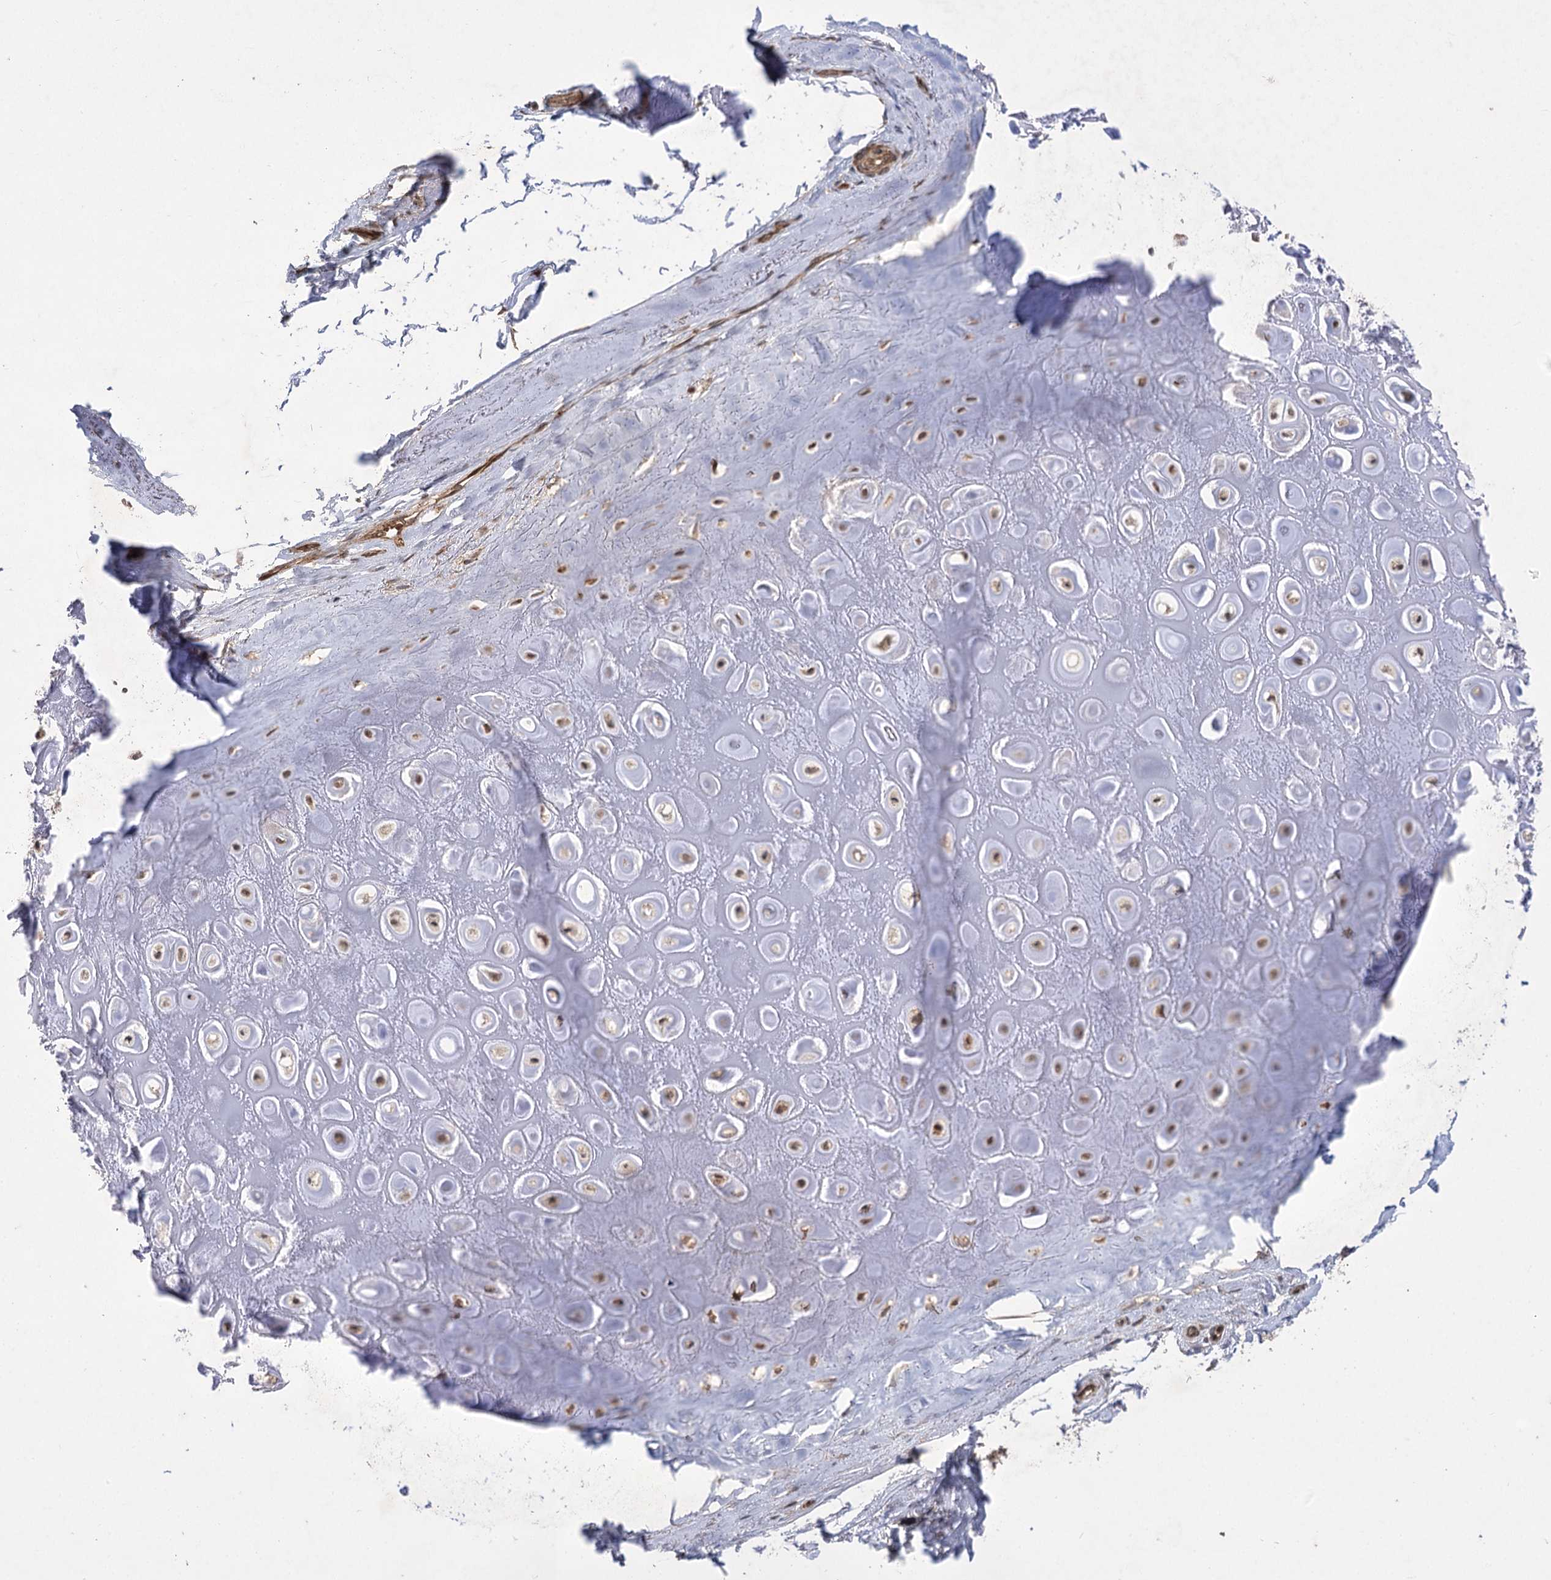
{"staining": {"intensity": "moderate", "quantity": "25%-75%", "location": "cytoplasmic/membranous,nuclear"}, "tissue": "adipose tissue", "cell_type": "Adipocytes", "image_type": "normal", "snomed": [{"axis": "morphology", "description": "Normal tissue, NOS"}, {"axis": "morphology", "description": "Basal cell carcinoma"}, {"axis": "topography", "description": "Skin"}], "caption": "Brown immunohistochemical staining in unremarkable adipose tissue exhibits moderate cytoplasmic/membranous,nuclear staining in approximately 25%-75% of adipocytes. (Brightfield microscopy of DAB IHC at high magnification).", "gene": "TENM2", "patient": {"sex": "female", "age": 89}}